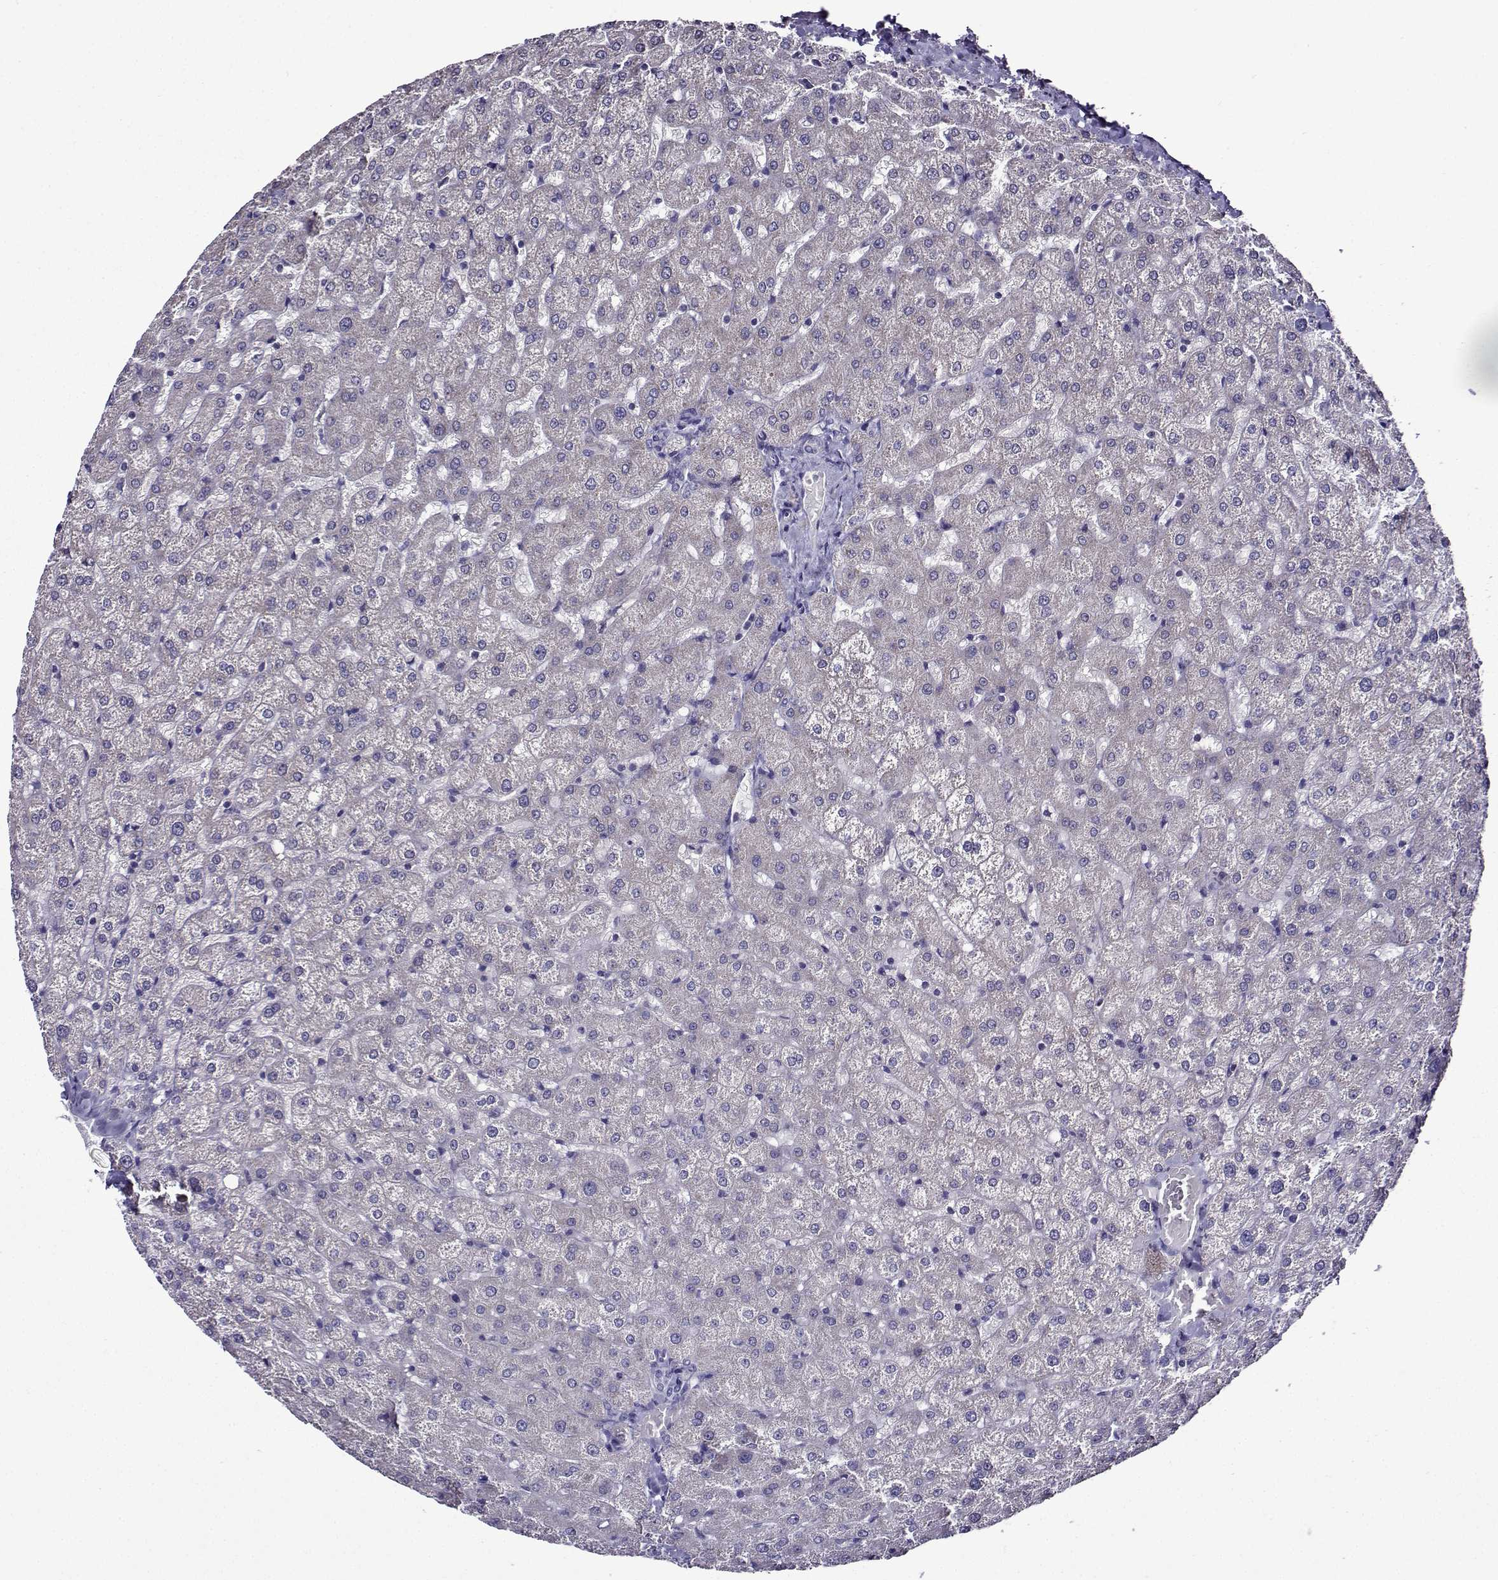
{"staining": {"intensity": "negative", "quantity": "none", "location": "none"}, "tissue": "liver", "cell_type": "Cholangiocytes", "image_type": "normal", "snomed": [{"axis": "morphology", "description": "Normal tissue, NOS"}, {"axis": "topography", "description": "Liver"}], "caption": "A photomicrograph of liver stained for a protein reveals no brown staining in cholangiocytes.", "gene": "TMEM266", "patient": {"sex": "female", "age": 50}}